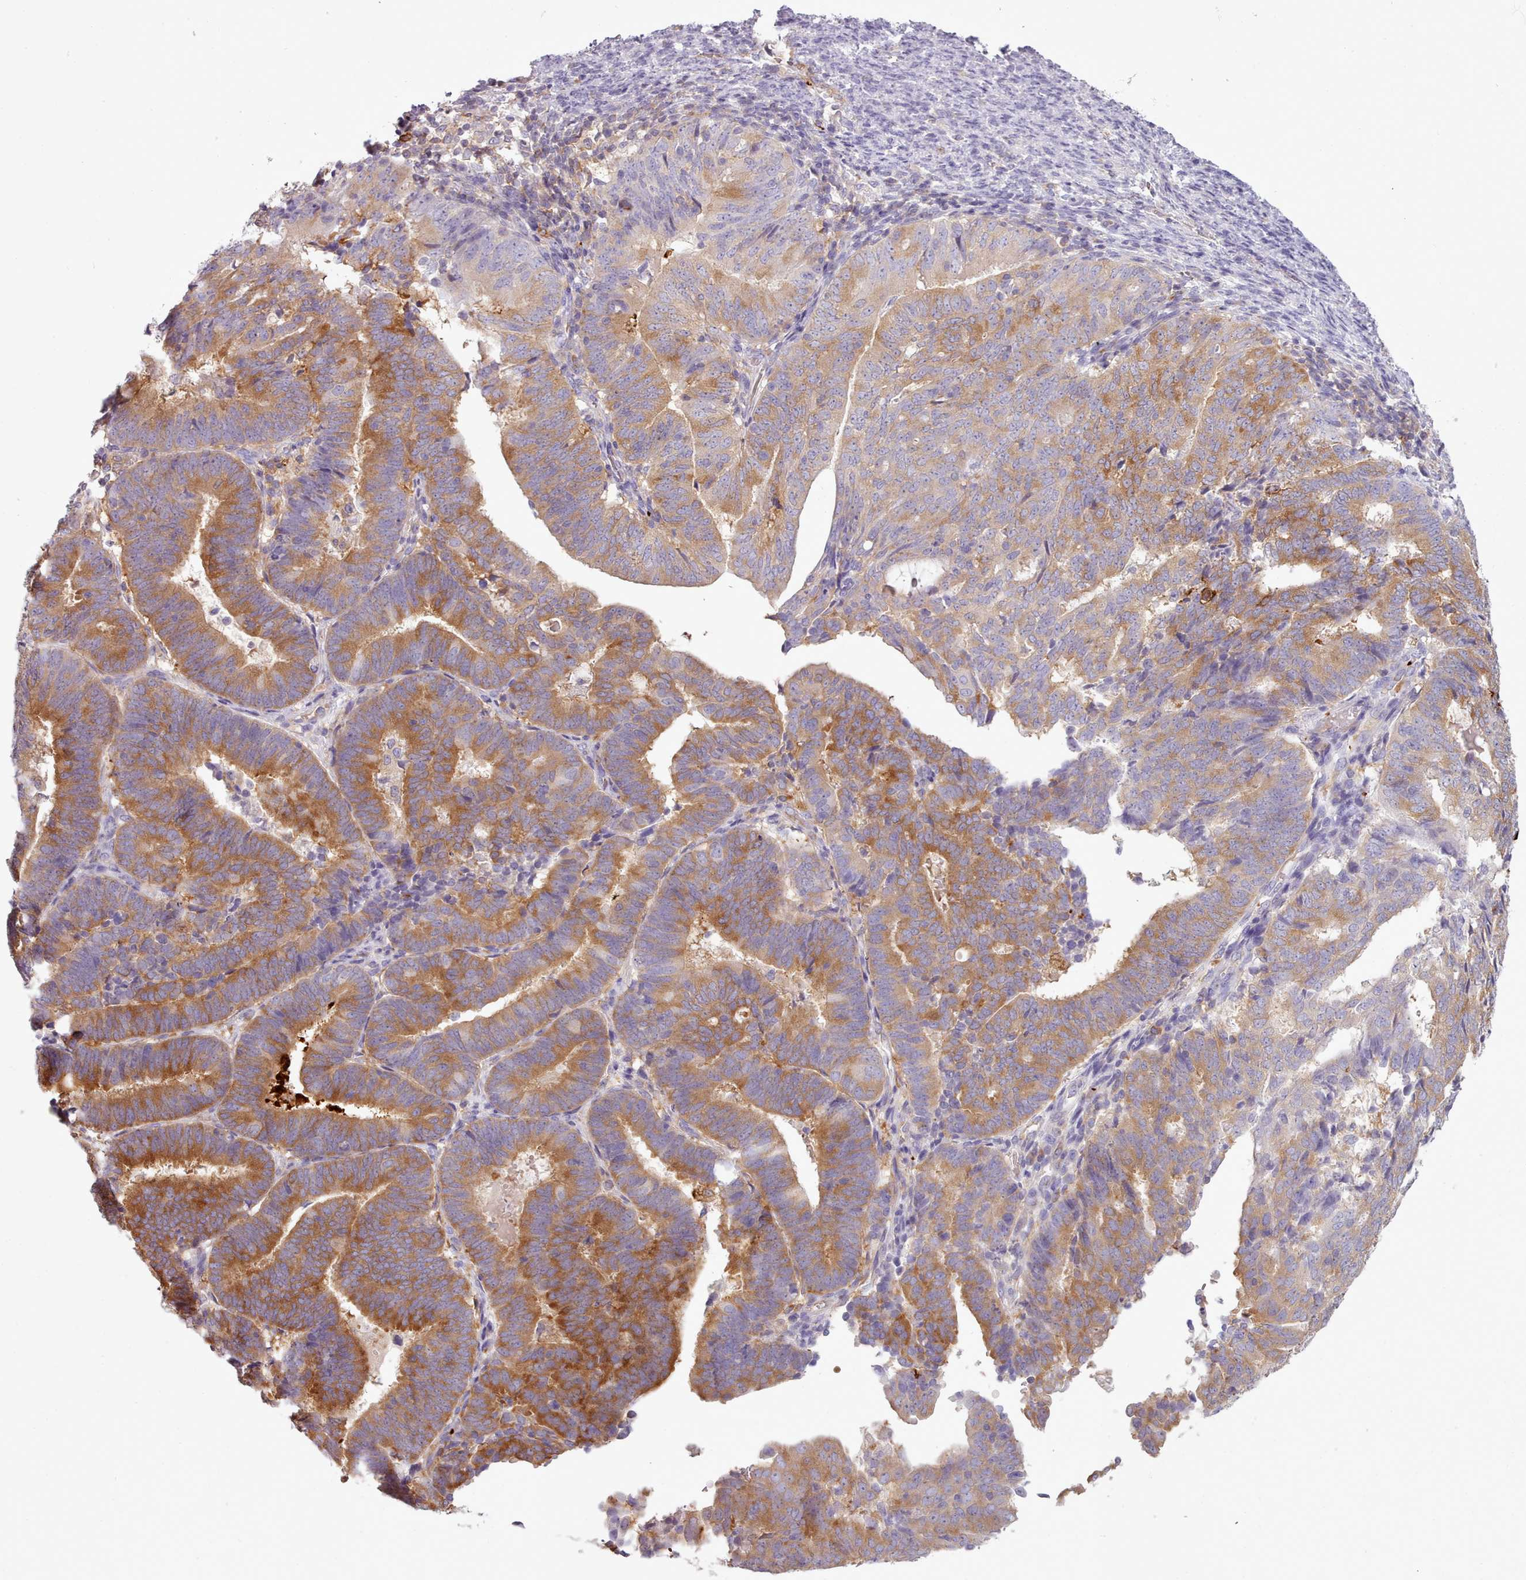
{"staining": {"intensity": "strong", "quantity": ">75%", "location": "cytoplasmic/membranous"}, "tissue": "endometrial cancer", "cell_type": "Tumor cells", "image_type": "cancer", "snomed": [{"axis": "morphology", "description": "Adenocarcinoma, NOS"}, {"axis": "topography", "description": "Endometrium"}], "caption": "Brown immunohistochemical staining in human adenocarcinoma (endometrial) shows strong cytoplasmic/membranous positivity in about >75% of tumor cells.", "gene": "NDST2", "patient": {"sex": "female", "age": 70}}